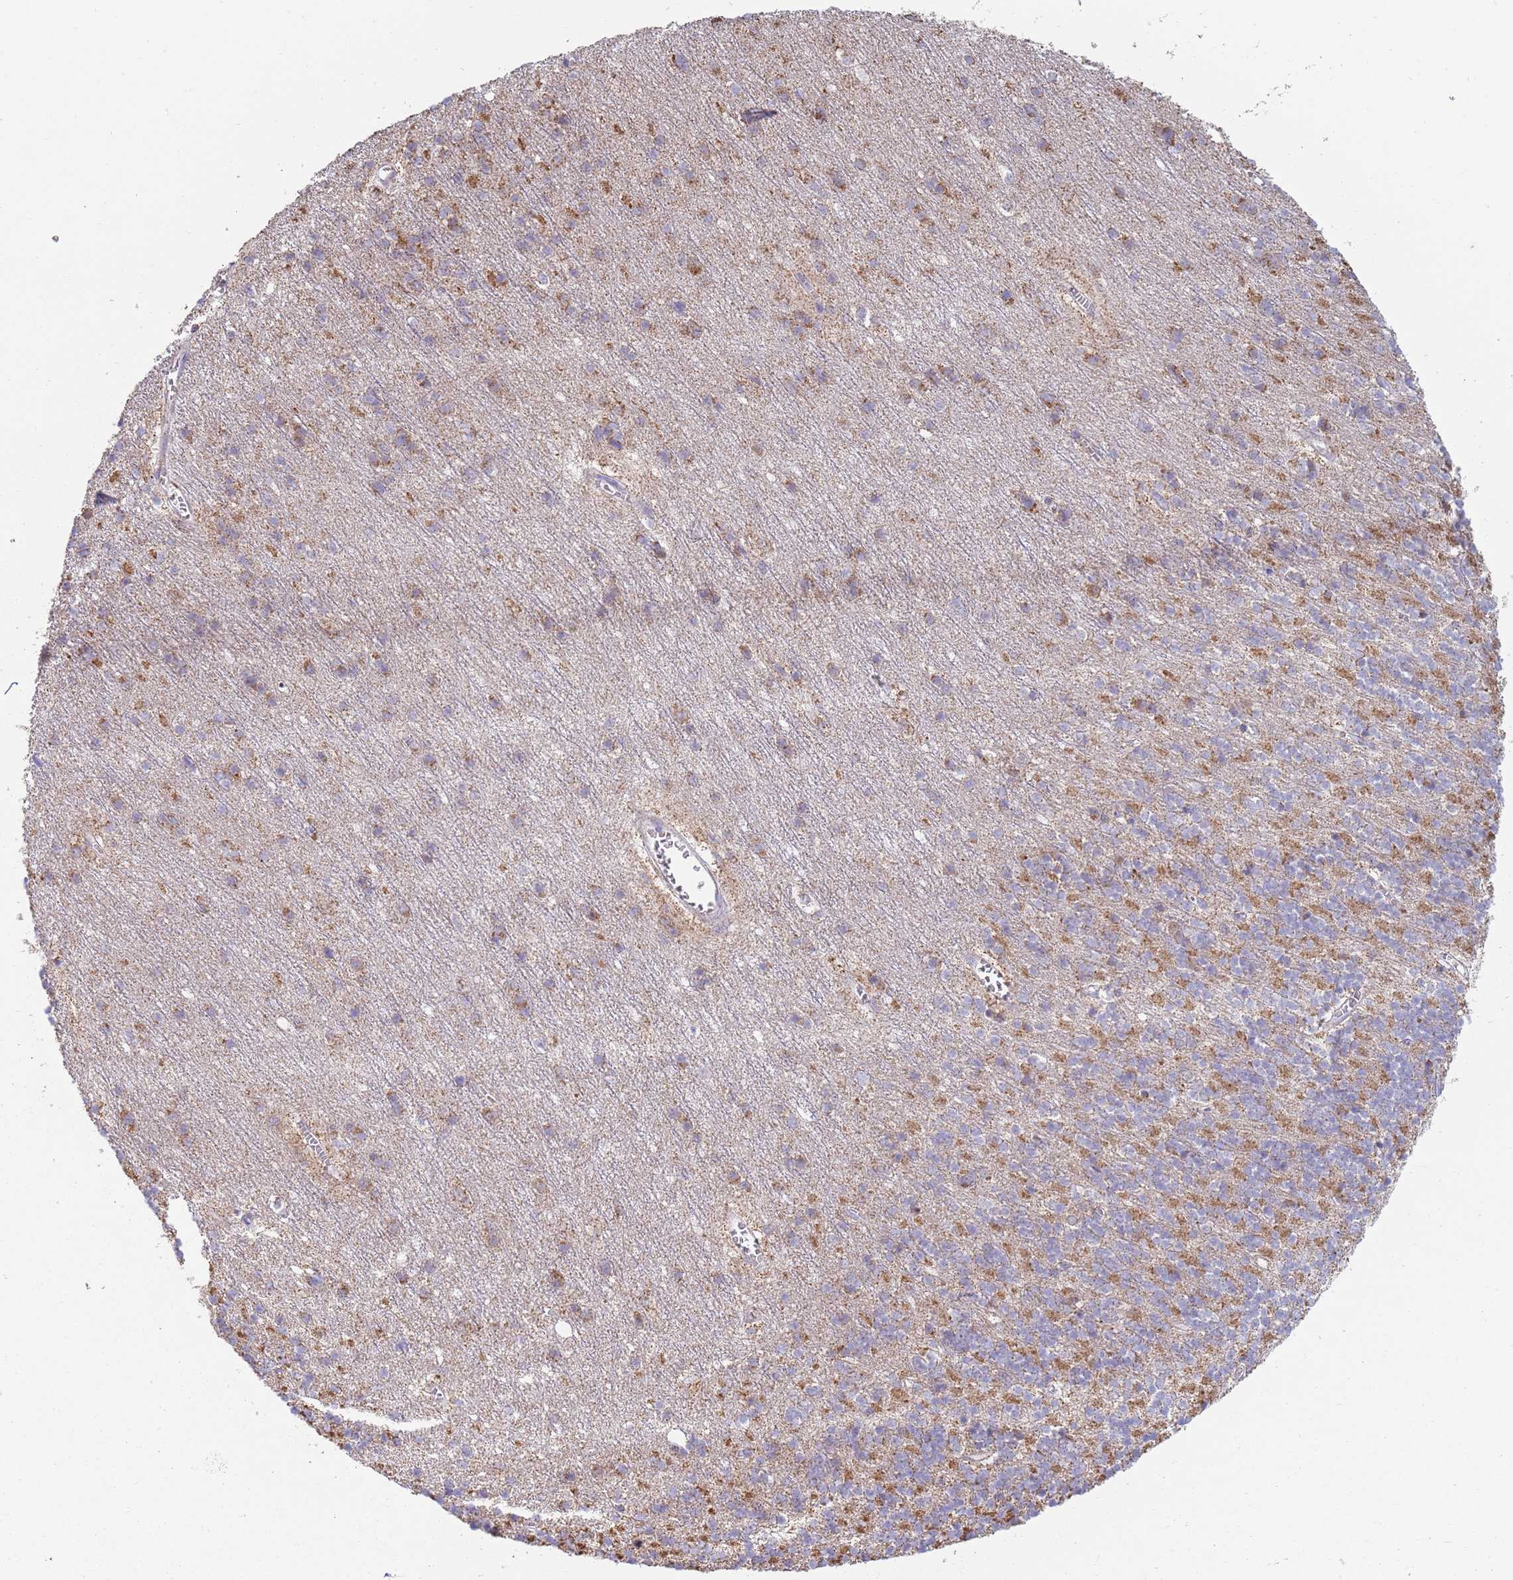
{"staining": {"intensity": "weak", "quantity": "25%-75%", "location": "cytoplasmic/membranous"}, "tissue": "cerebellum", "cell_type": "Cells in granular layer", "image_type": "normal", "snomed": [{"axis": "morphology", "description": "Normal tissue, NOS"}, {"axis": "topography", "description": "Cerebellum"}], "caption": "An IHC image of normal tissue is shown. Protein staining in brown labels weak cytoplasmic/membranous positivity in cerebellum within cells in granular layer. (Brightfield microscopy of DAB IHC at high magnification).", "gene": "TTLL1", "patient": {"sex": "male", "age": 54}}